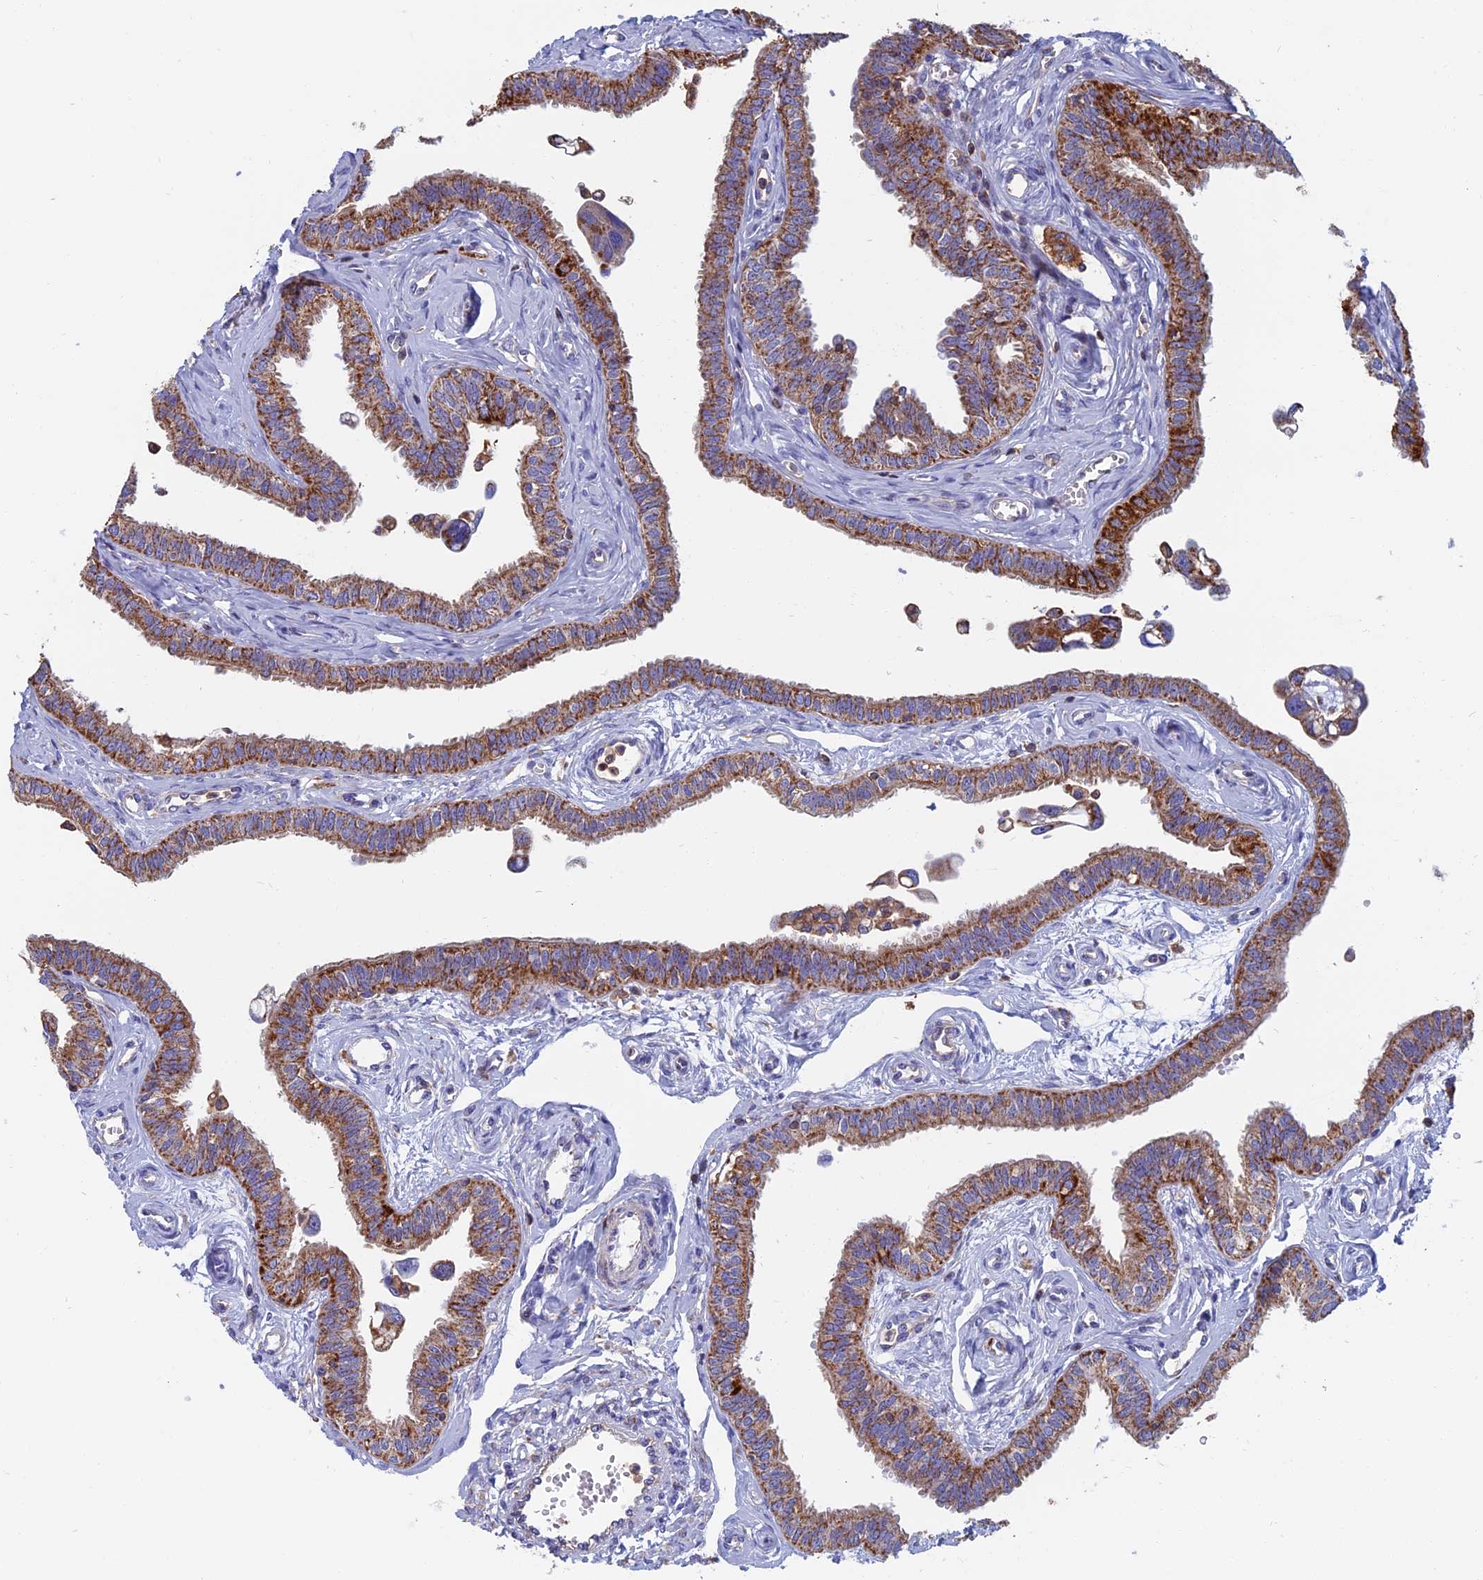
{"staining": {"intensity": "strong", "quantity": ">75%", "location": "cytoplasmic/membranous"}, "tissue": "fallopian tube", "cell_type": "Glandular cells", "image_type": "normal", "snomed": [{"axis": "morphology", "description": "Normal tissue, NOS"}, {"axis": "morphology", "description": "Carcinoma, NOS"}, {"axis": "topography", "description": "Fallopian tube"}, {"axis": "topography", "description": "Ovary"}], "caption": "Immunohistochemistry micrograph of benign human fallopian tube stained for a protein (brown), which shows high levels of strong cytoplasmic/membranous staining in approximately >75% of glandular cells.", "gene": "HSD17B8", "patient": {"sex": "female", "age": 59}}